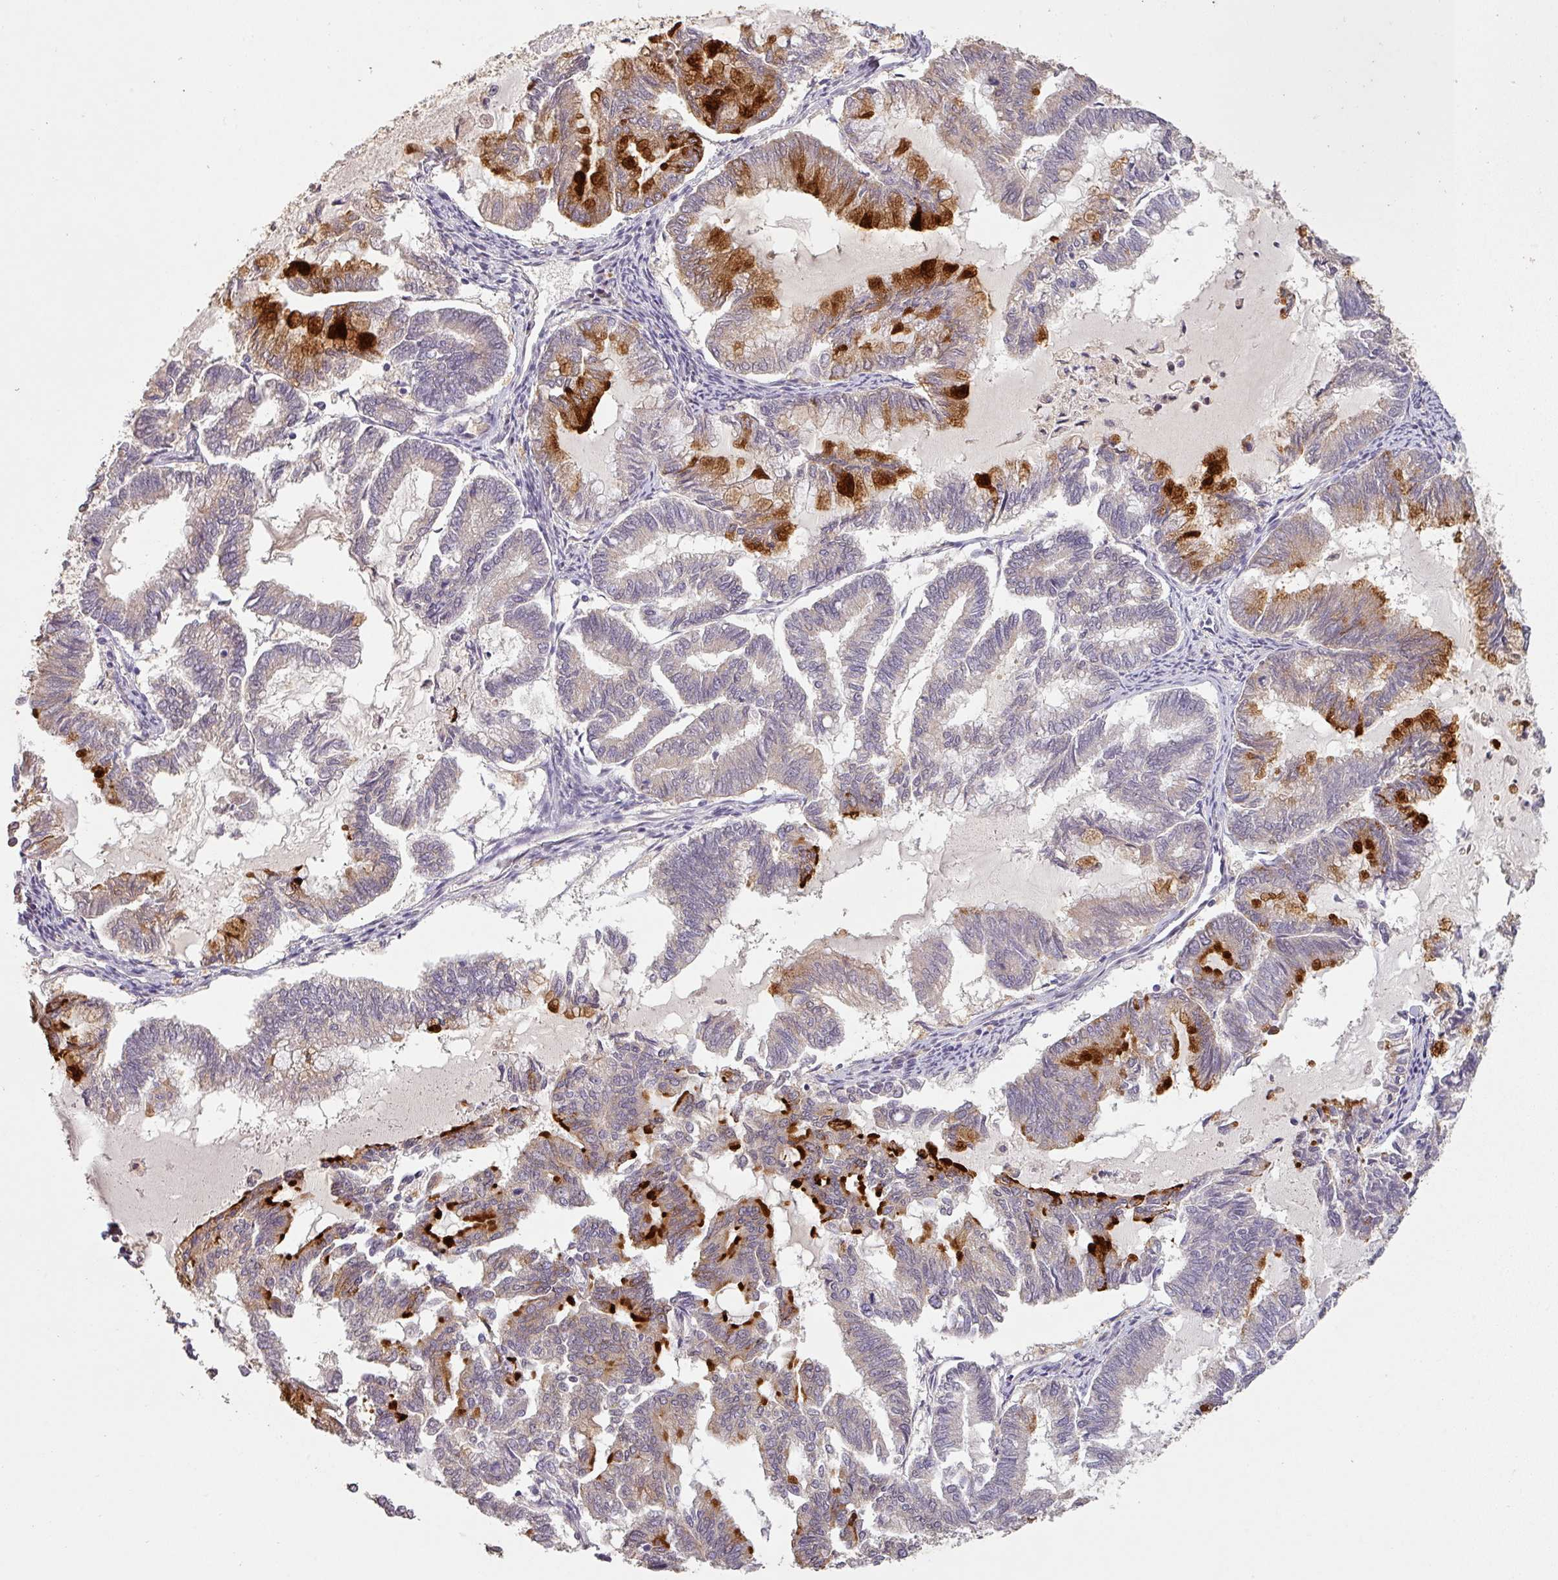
{"staining": {"intensity": "strong", "quantity": "<25%", "location": "cytoplasmic/membranous"}, "tissue": "endometrial cancer", "cell_type": "Tumor cells", "image_type": "cancer", "snomed": [{"axis": "morphology", "description": "Adenocarcinoma, NOS"}, {"axis": "topography", "description": "Endometrium"}], "caption": "Immunohistochemical staining of human endometrial cancer shows medium levels of strong cytoplasmic/membranous positivity in about <25% of tumor cells. The protein is shown in brown color, while the nuclei are stained blue.", "gene": "LYPLA1", "patient": {"sex": "female", "age": 79}}